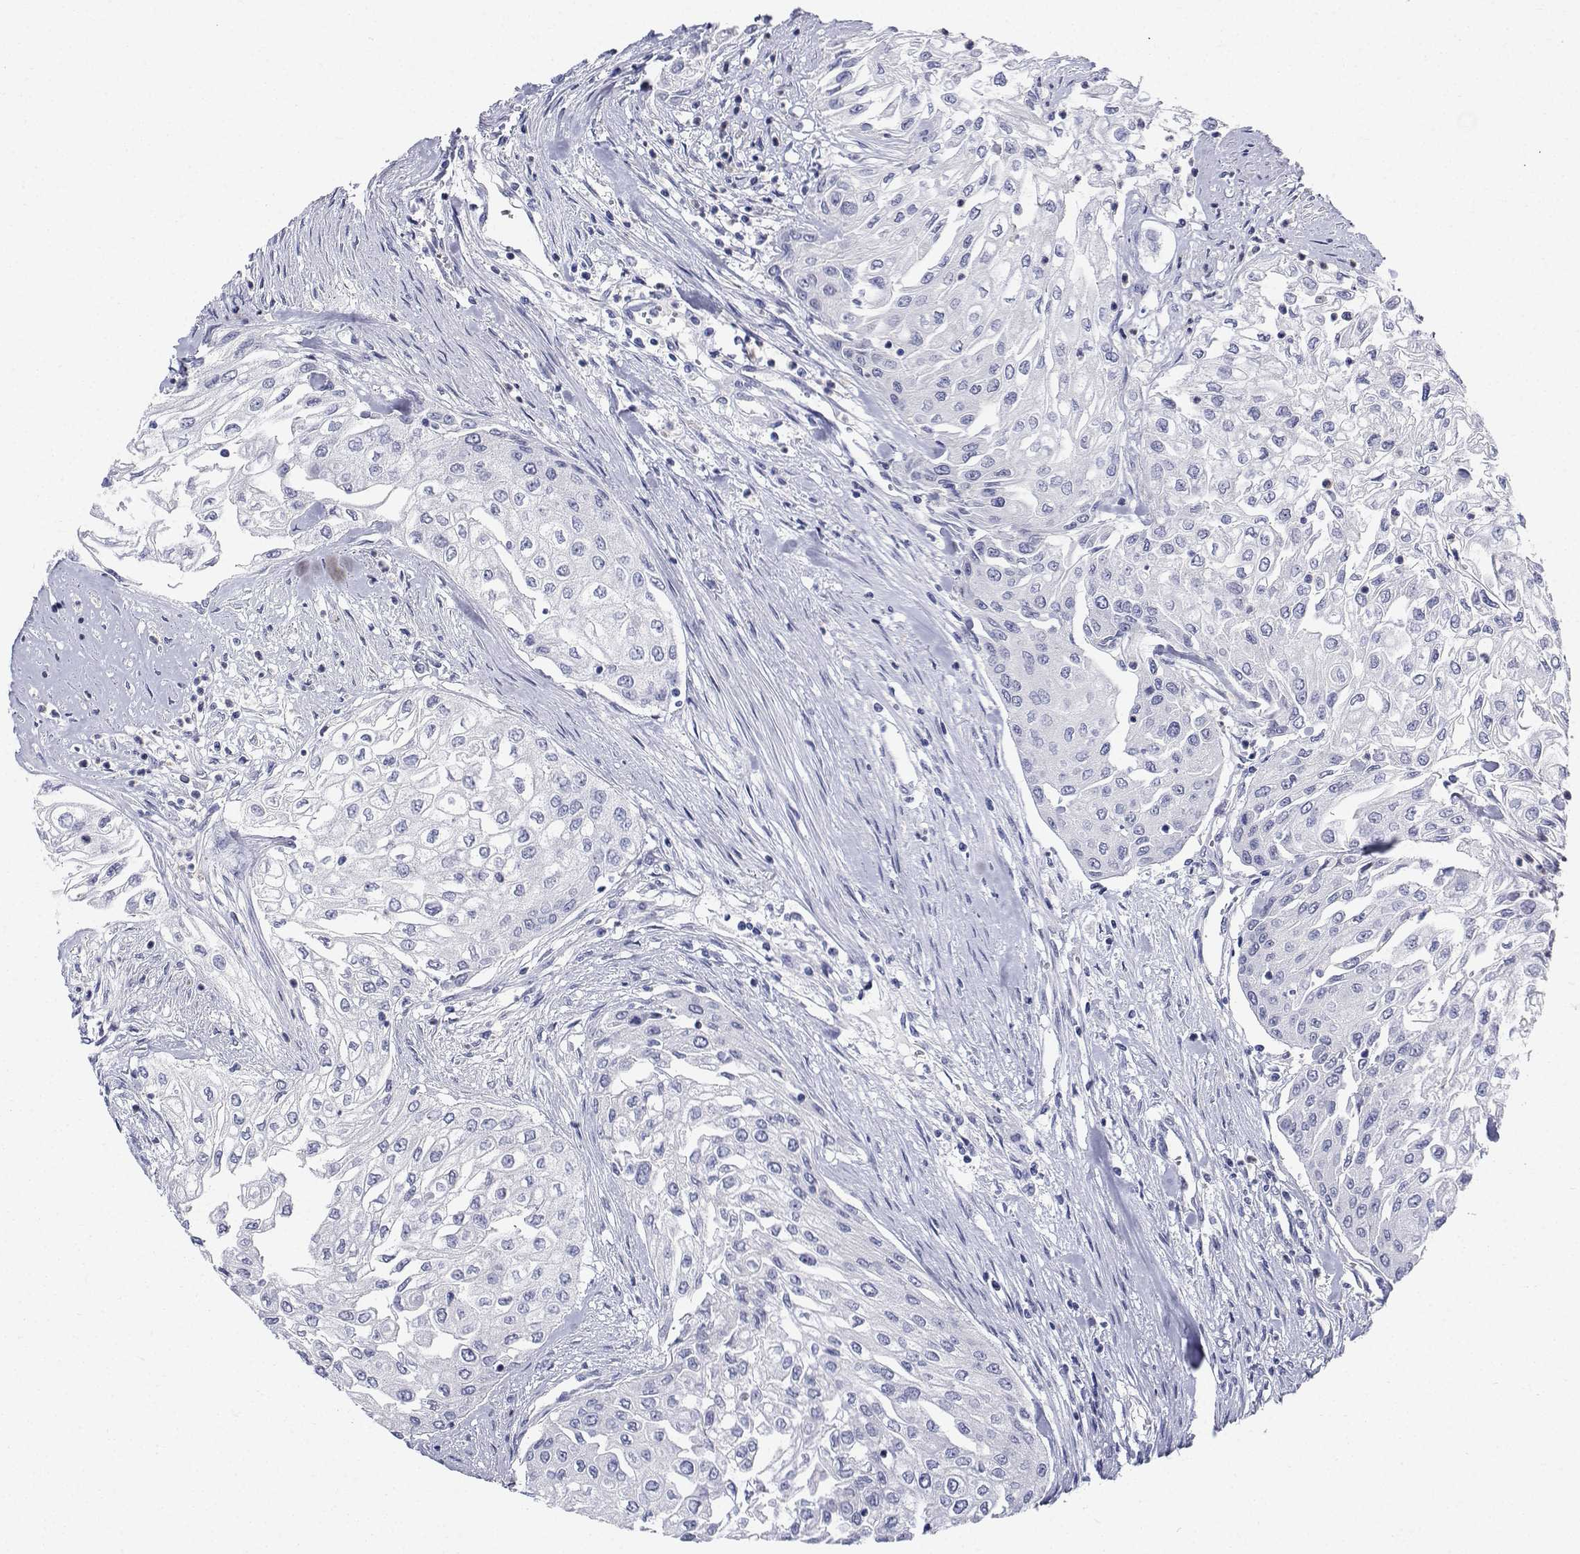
{"staining": {"intensity": "negative", "quantity": "none", "location": "none"}, "tissue": "urothelial cancer", "cell_type": "Tumor cells", "image_type": "cancer", "snomed": [{"axis": "morphology", "description": "Urothelial carcinoma, High grade"}, {"axis": "topography", "description": "Urinary bladder"}], "caption": "High magnification brightfield microscopy of high-grade urothelial carcinoma stained with DAB (brown) and counterstained with hematoxylin (blue): tumor cells show no significant staining.", "gene": "PLXNA4", "patient": {"sex": "male", "age": 62}}